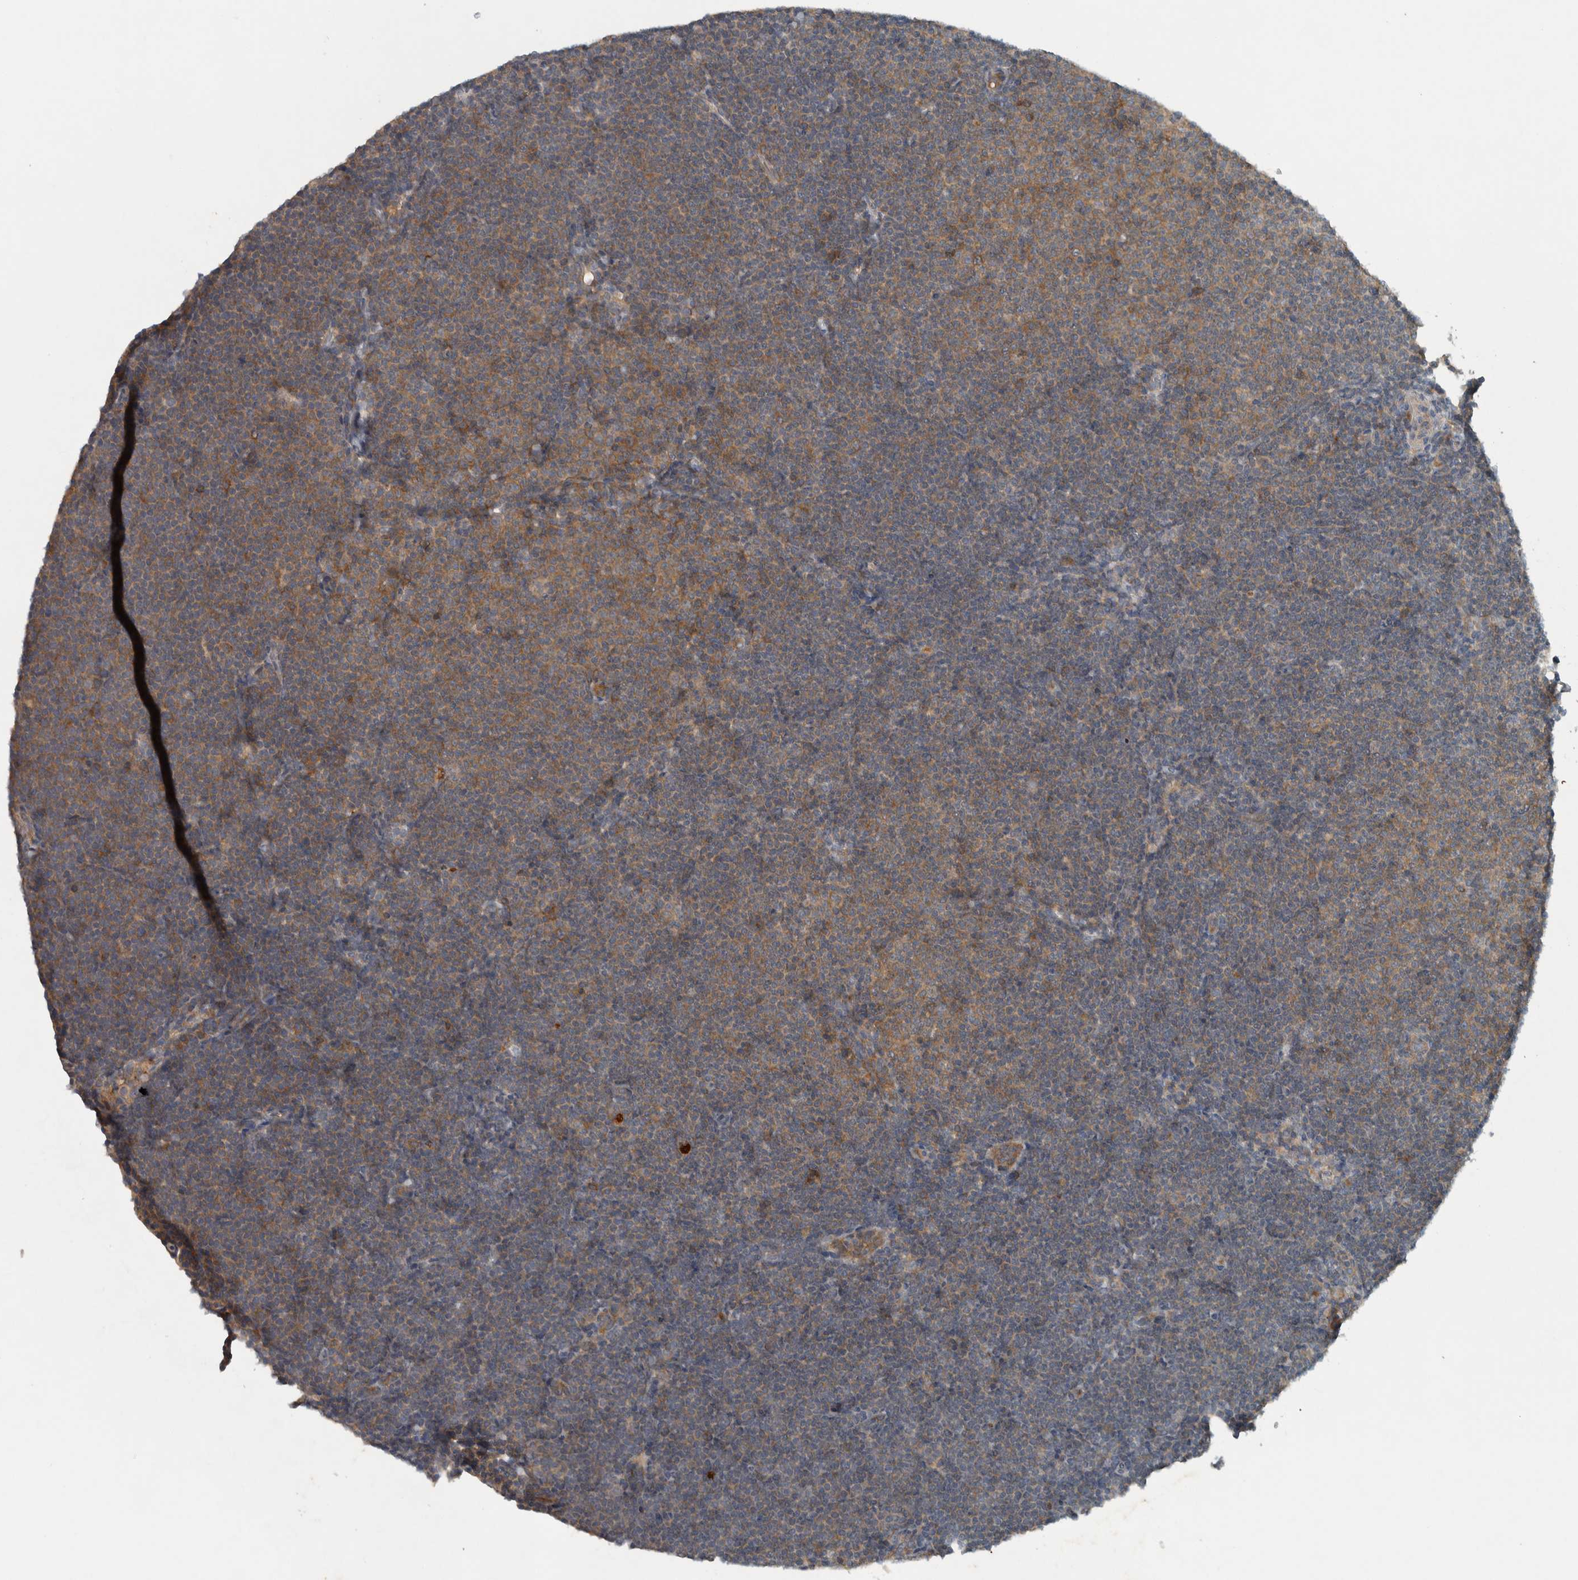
{"staining": {"intensity": "moderate", "quantity": "25%-75%", "location": "cytoplasmic/membranous"}, "tissue": "lymphoma", "cell_type": "Tumor cells", "image_type": "cancer", "snomed": [{"axis": "morphology", "description": "Malignant lymphoma, non-Hodgkin's type, Low grade"}, {"axis": "topography", "description": "Lymph node"}], "caption": "Protein expression analysis of human lymphoma reveals moderate cytoplasmic/membranous positivity in about 25%-75% of tumor cells.", "gene": "CLCN2", "patient": {"sex": "female", "age": 53}}